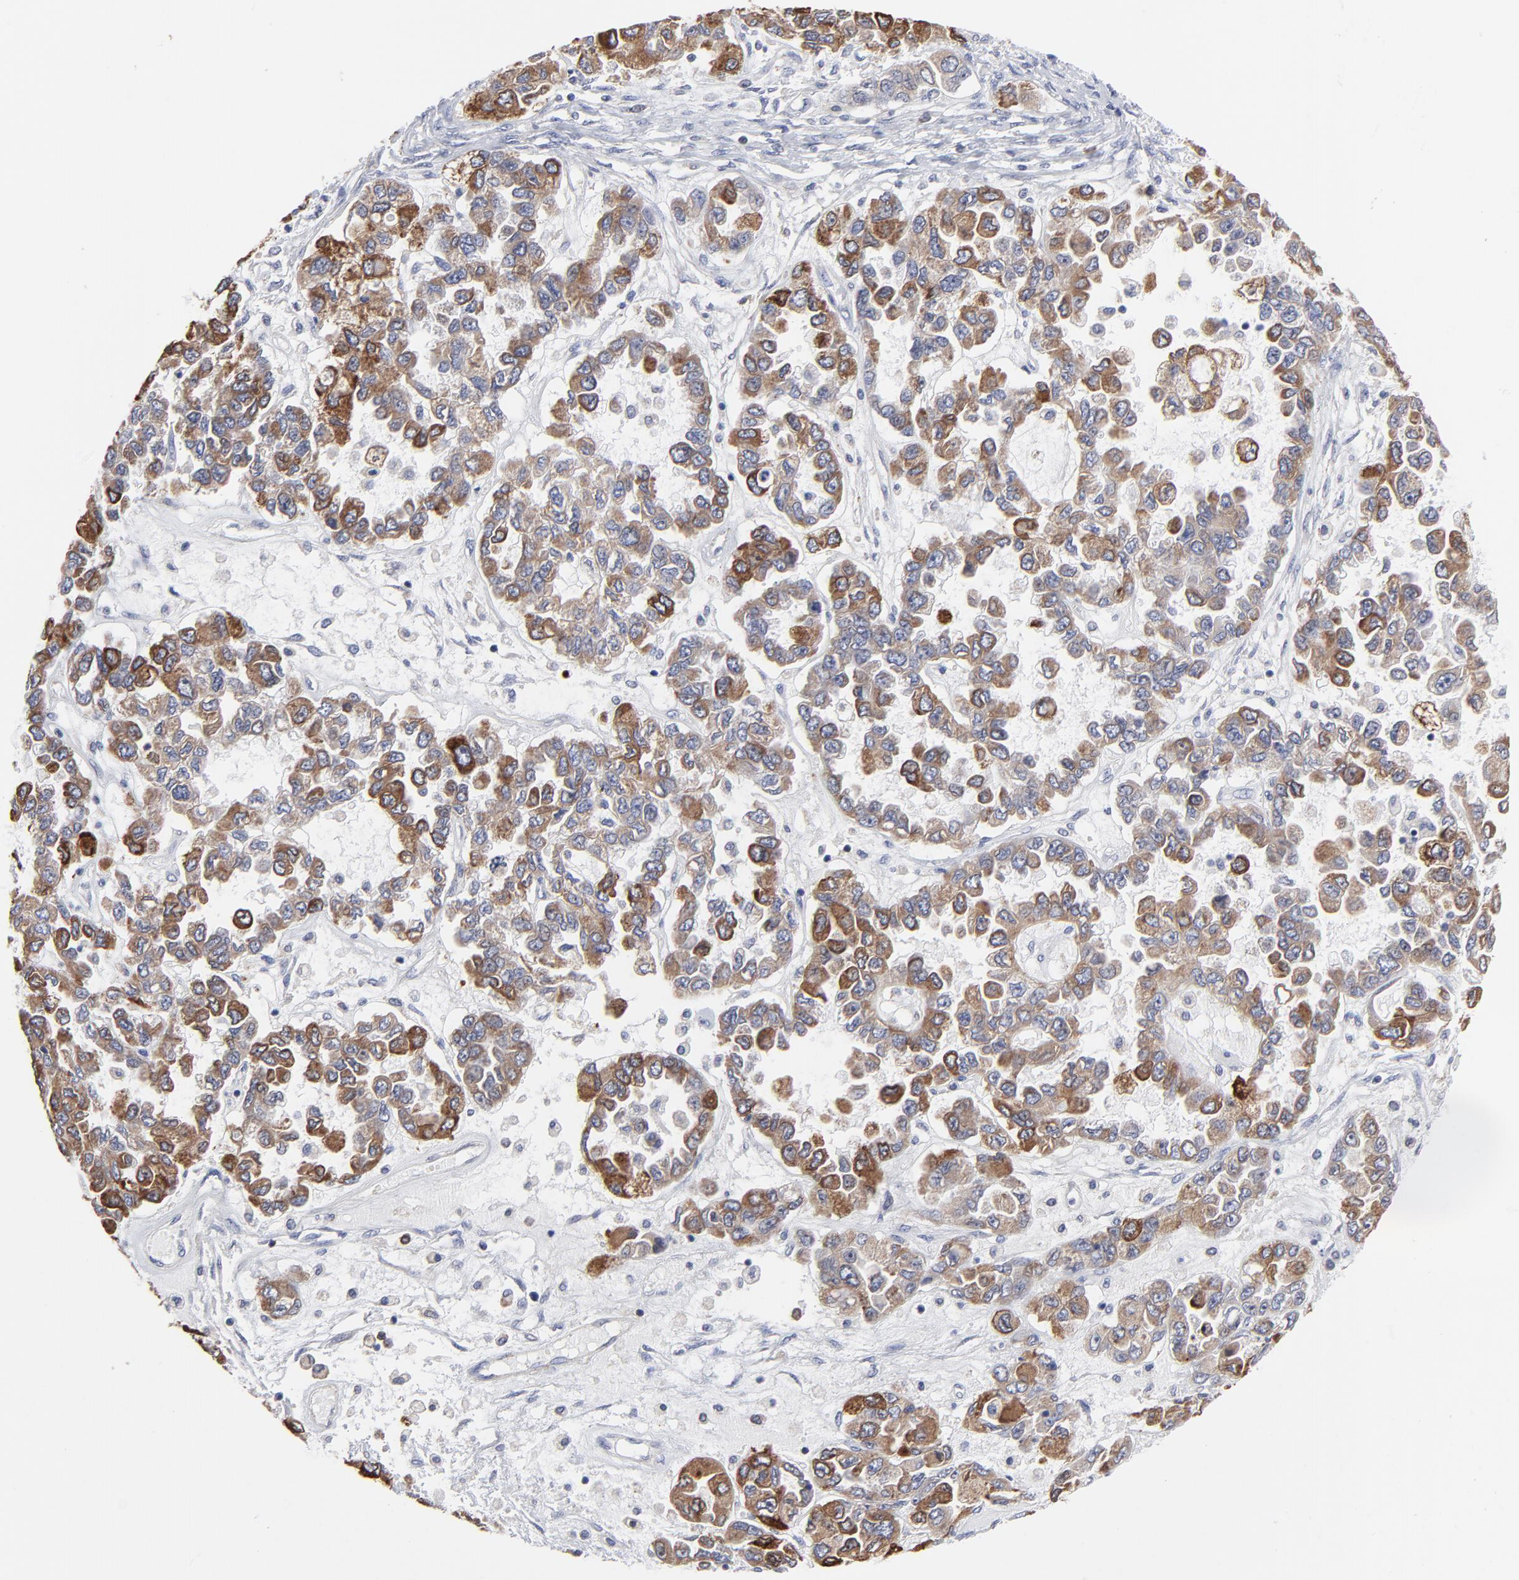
{"staining": {"intensity": "strong", "quantity": "25%-75%", "location": "cytoplasmic/membranous"}, "tissue": "ovarian cancer", "cell_type": "Tumor cells", "image_type": "cancer", "snomed": [{"axis": "morphology", "description": "Cystadenocarcinoma, serous, NOS"}, {"axis": "topography", "description": "Ovary"}], "caption": "Protein expression analysis of human ovarian cancer reveals strong cytoplasmic/membranous expression in about 25%-75% of tumor cells. (Brightfield microscopy of DAB IHC at high magnification).", "gene": "TRIM22", "patient": {"sex": "female", "age": 84}}